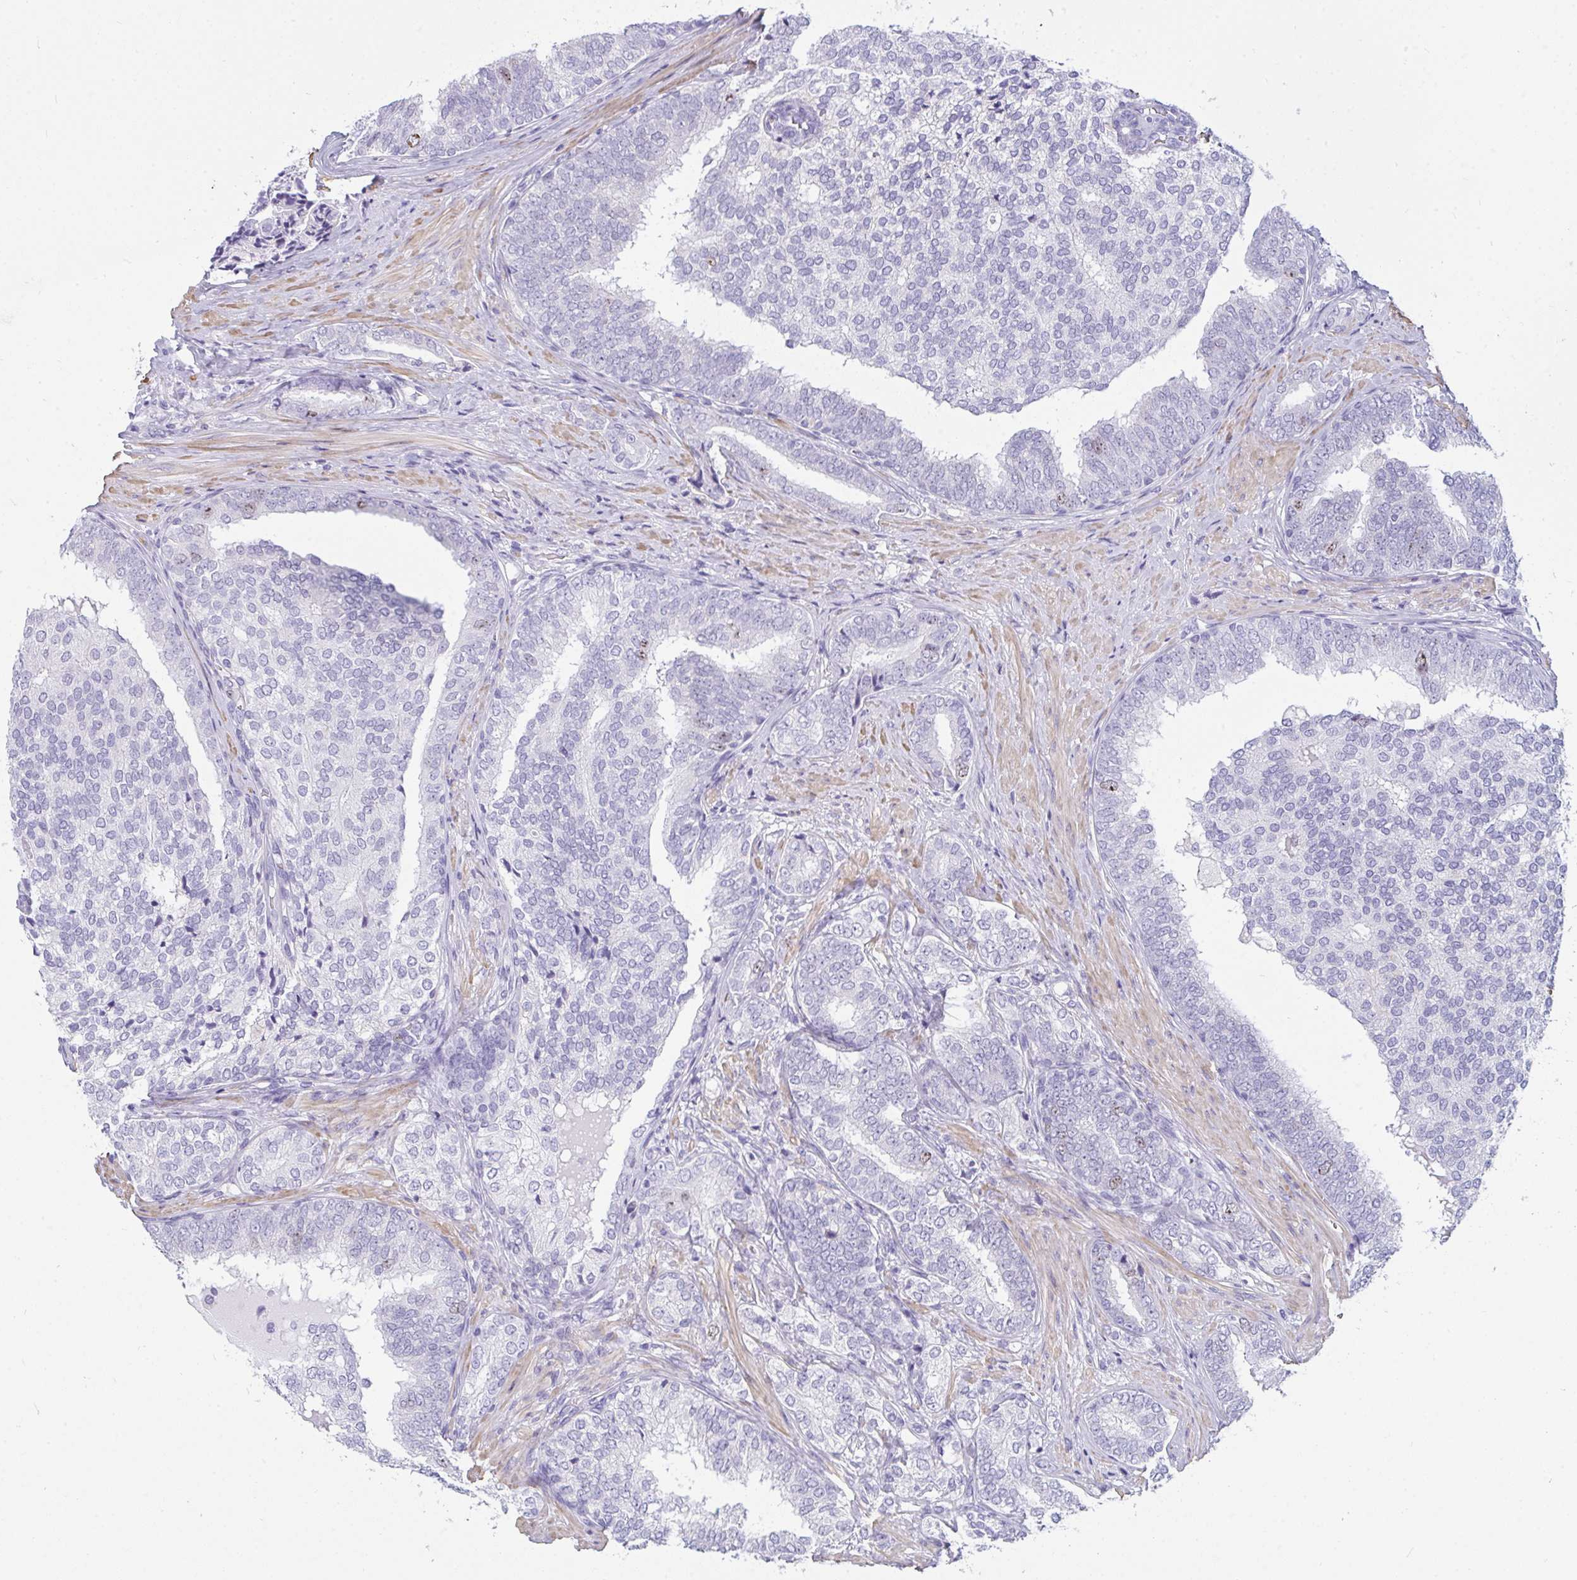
{"staining": {"intensity": "negative", "quantity": "none", "location": "none"}, "tissue": "prostate cancer", "cell_type": "Tumor cells", "image_type": "cancer", "snomed": [{"axis": "morphology", "description": "Adenocarcinoma, High grade"}, {"axis": "topography", "description": "Prostate"}], "caption": "DAB immunohistochemical staining of adenocarcinoma (high-grade) (prostate) exhibits no significant staining in tumor cells.", "gene": "SUZ12", "patient": {"sex": "male", "age": 72}}